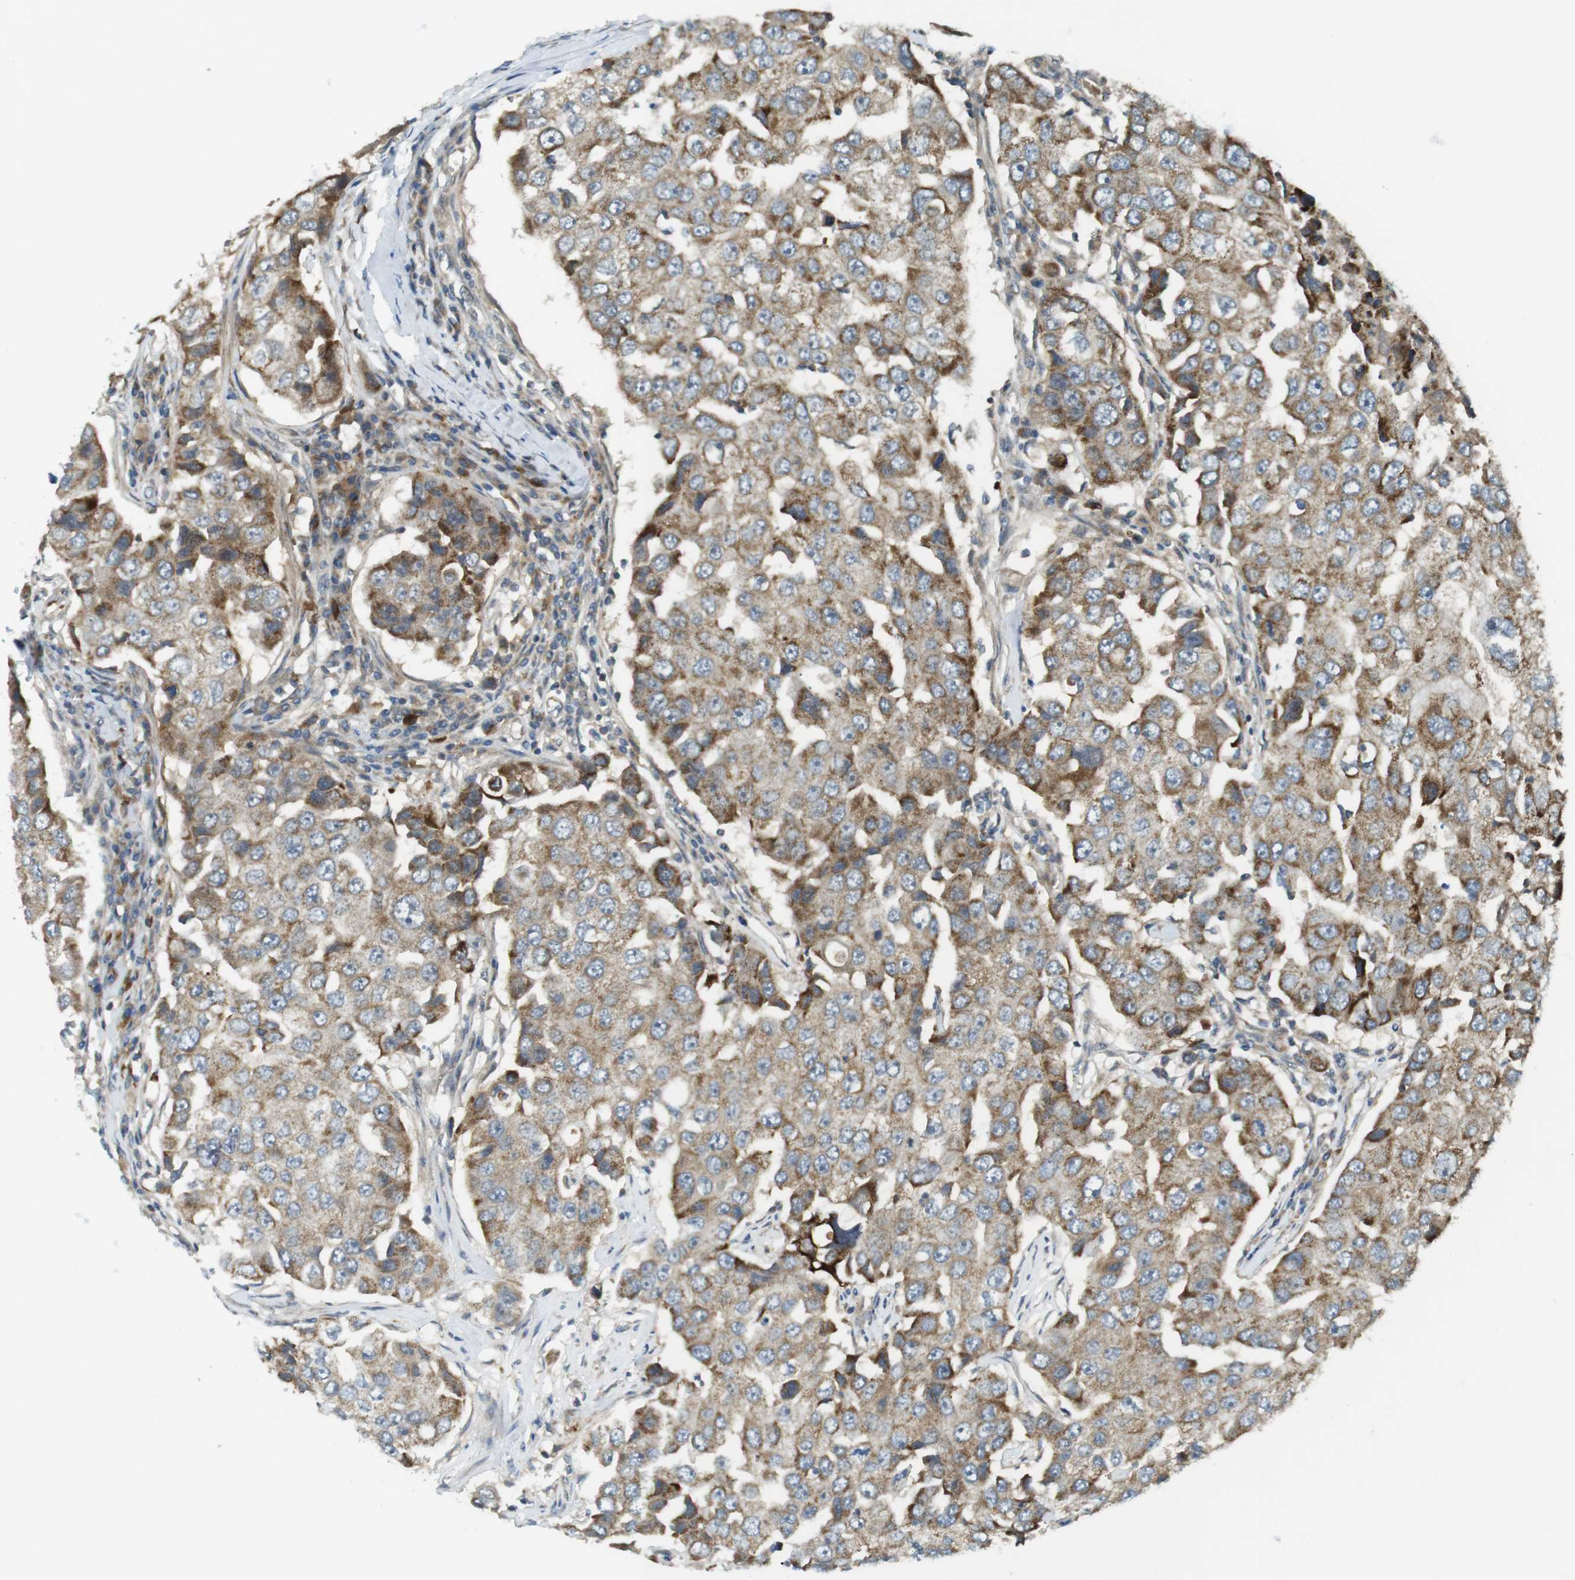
{"staining": {"intensity": "moderate", "quantity": ">75%", "location": "cytoplasmic/membranous"}, "tissue": "breast cancer", "cell_type": "Tumor cells", "image_type": "cancer", "snomed": [{"axis": "morphology", "description": "Duct carcinoma"}, {"axis": "topography", "description": "Breast"}], "caption": "The immunohistochemical stain labels moderate cytoplasmic/membranous expression in tumor cells of breast cancer tissue.", "gene": "IFFO2", "patient": {"sex": "female", "age": 27}}